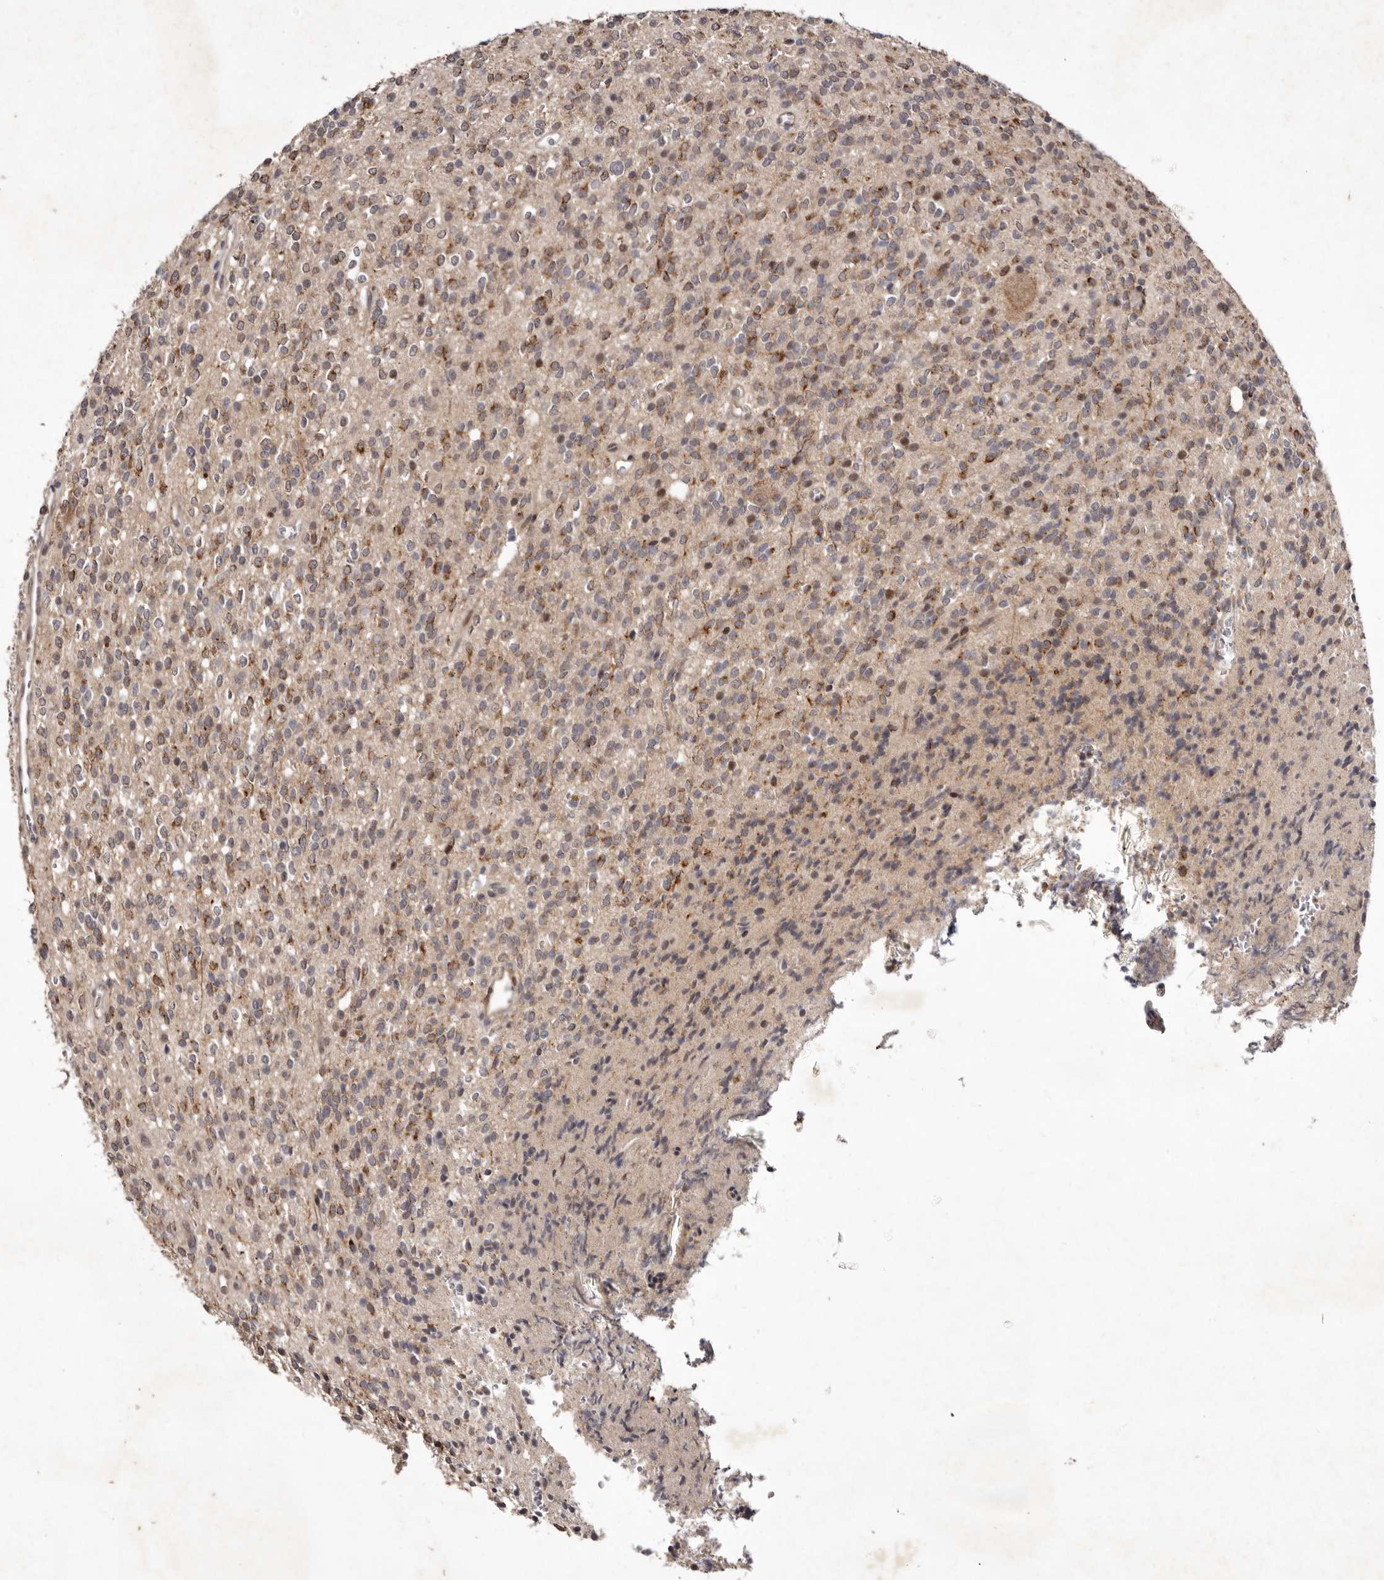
{"staining": {"intensity": "moderate", "quantity": "25%-75%", "location": "cytoplasmic/membranous"}, "tissue": "glioma", "cell_type": "Tumor cells", "image_type": "cancer", "snomed": [{"axis": "morphology", "description": "Glioma, malignant, High grade"}, {"axis": "topography", "description": "Brain"}], "caption": "Immunohistochemistry (IHC) photomicrograph of human glioma stained for a protein (brown), which displays medium levels of moderate cytoplasmic/membranous positivity in about 25%-75% of tumor cells.", "gene": "ABL1", "patient": {"sex": "male", "age": 34}}